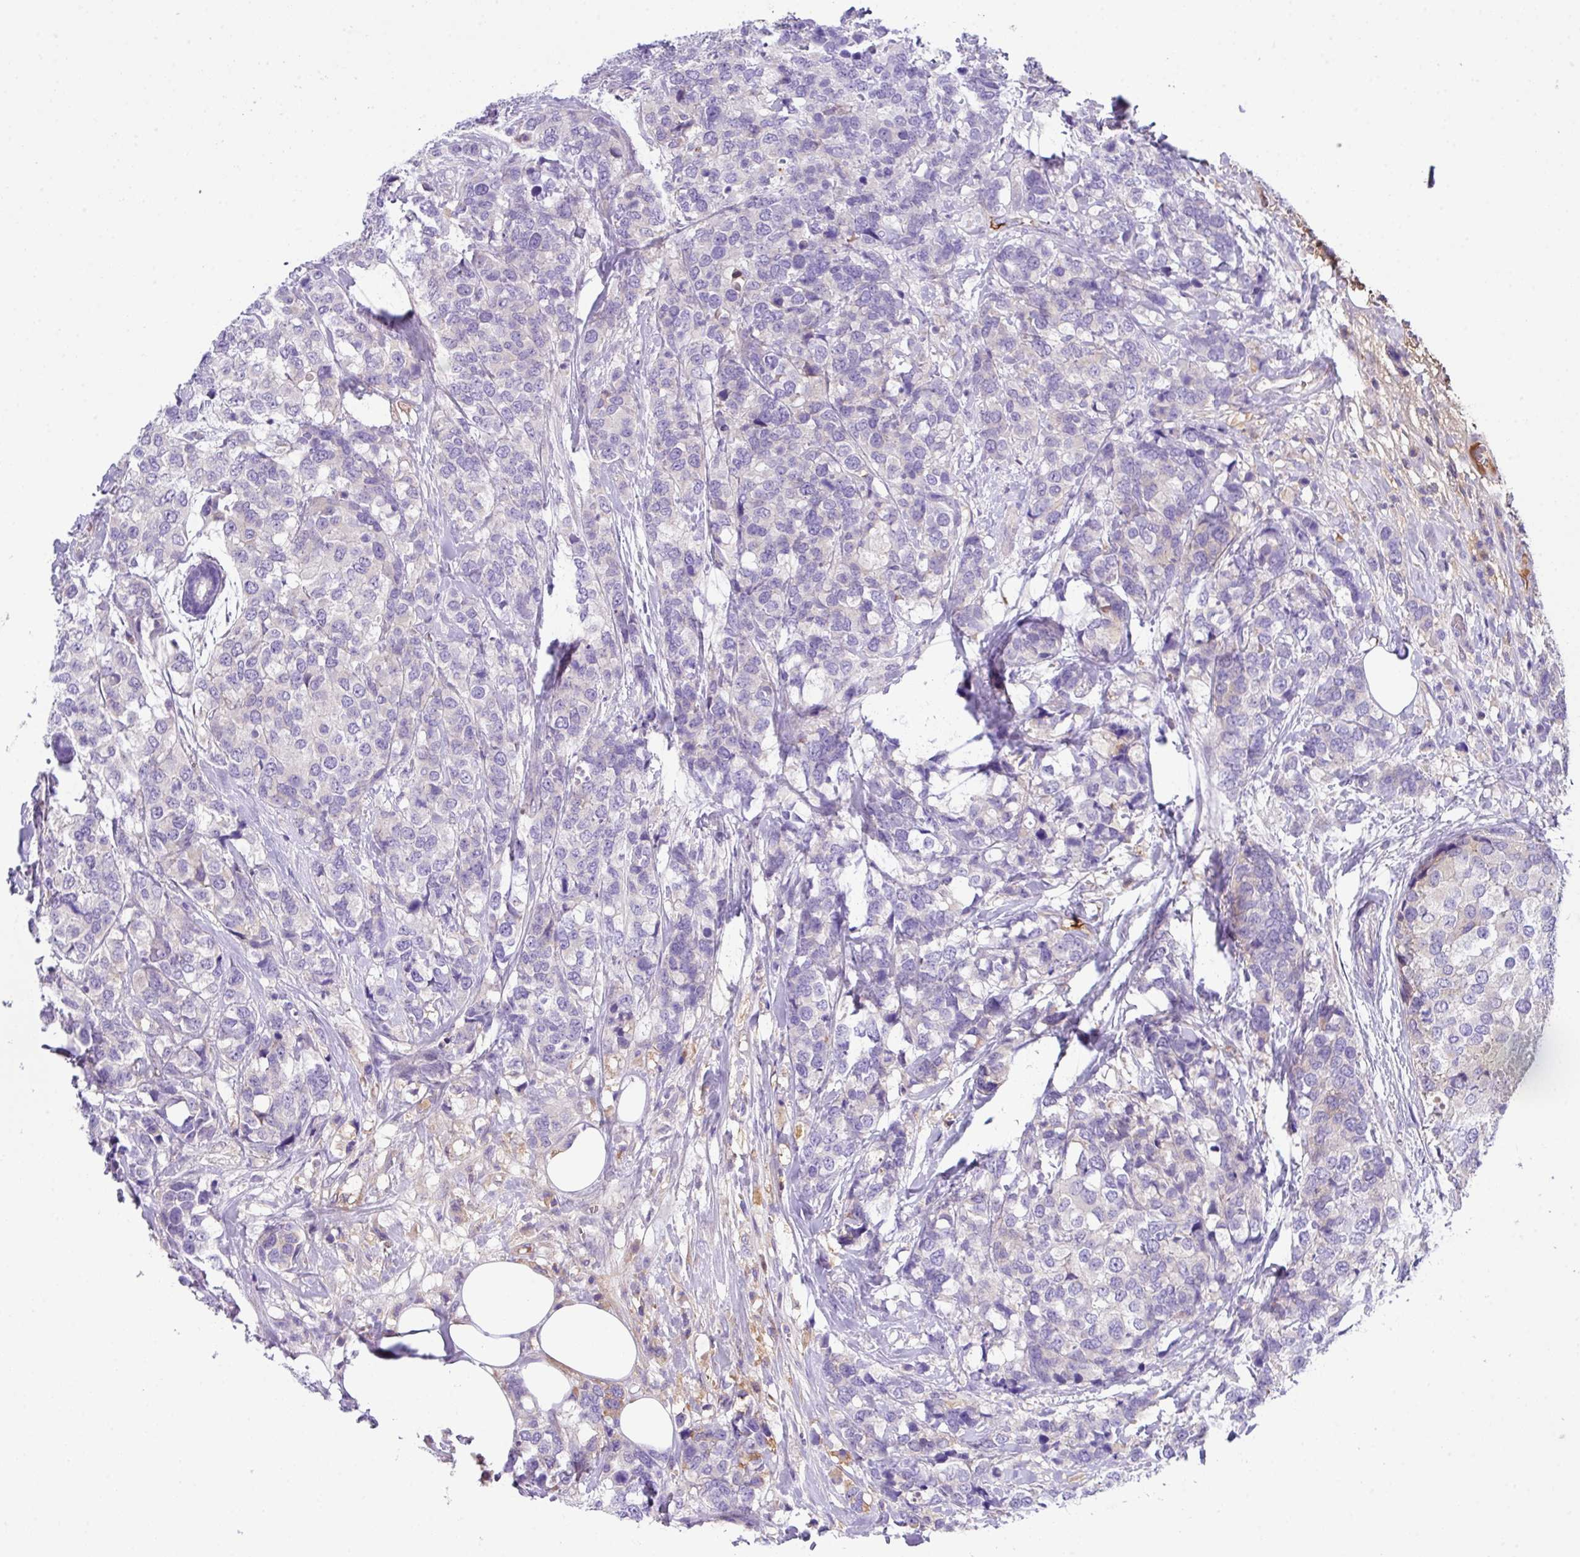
{"staining": {"intensity": "negative", "quantity": "none", "location": "none"}, "tissue": "breast cancer", "cell_type": "Tumor cells", "image_type": "cancer", "snomed": [{"axis": "morphology", "description": "Lobular carcinoma"}, {"axis": "topography", "description": "Breast"}], "caption": "An image of human breast cancer (lobular carcinoma) is negative for staining in tumor cells. (DAB immunohistochemistry visualized using brightfield microscopy, high magnification).", "gene": "DNAL1", "patient": {"sex": "female", "age": 59}}